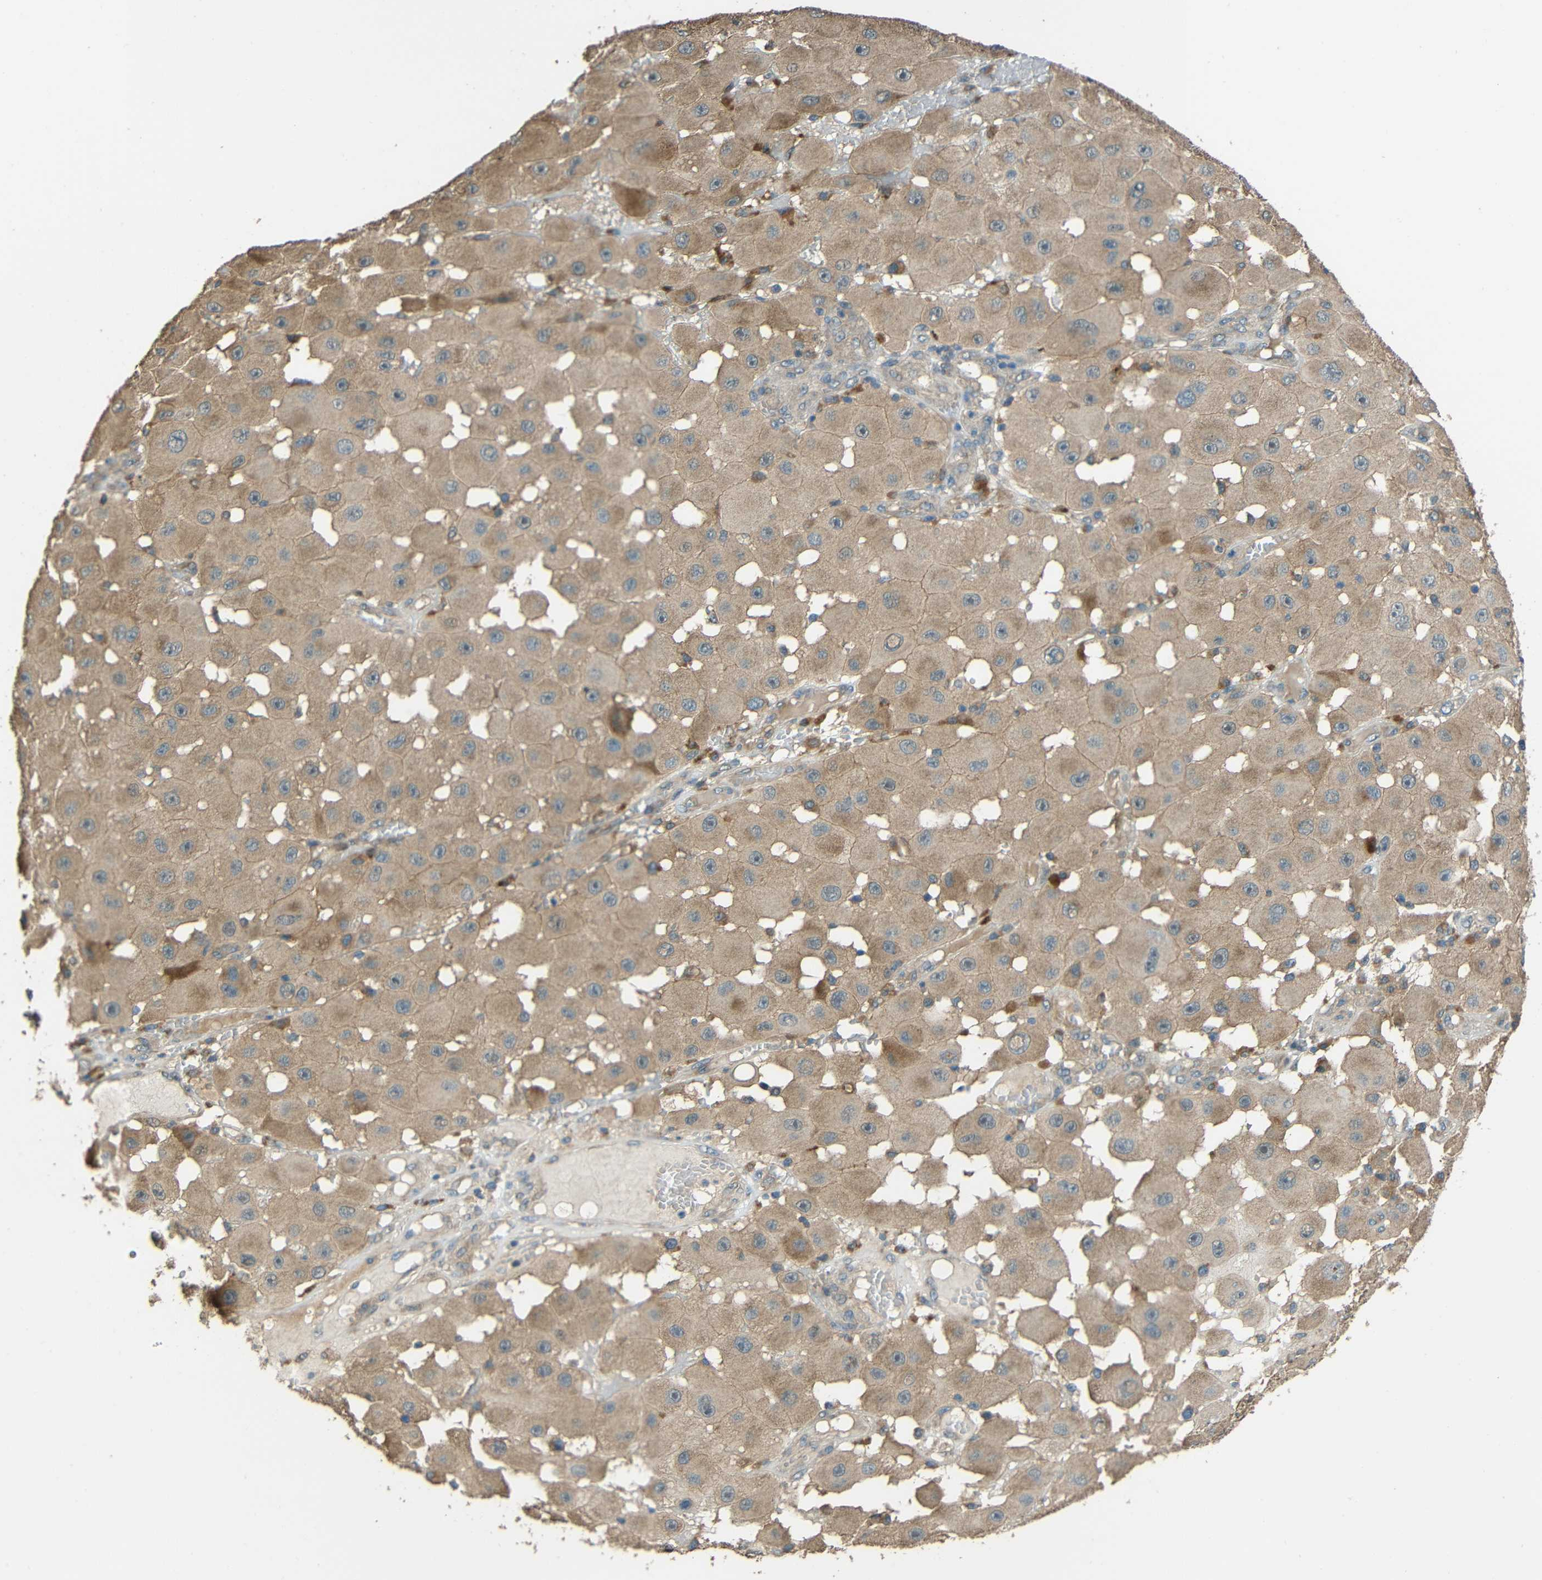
{"staining": {"intensity": "moderate", "quantity": ">75%", "location": "cytoplasmic/membranous"}, "tissue": "melanoma", "cell_type": "Tumor cells", "image_type": "cancer", "snomed": [{"axis": "morphology", "description": "Malignant melanoma, NOS"}, {"axis": "topography", "description": "Skin"}], "caption": "A brown stain labels moderate cytoplasmic/membranous staining of a protein in malignant melanoma tumor cells.", "gene": "ACACA", "patient": {"sex": "female", "age": 81}}